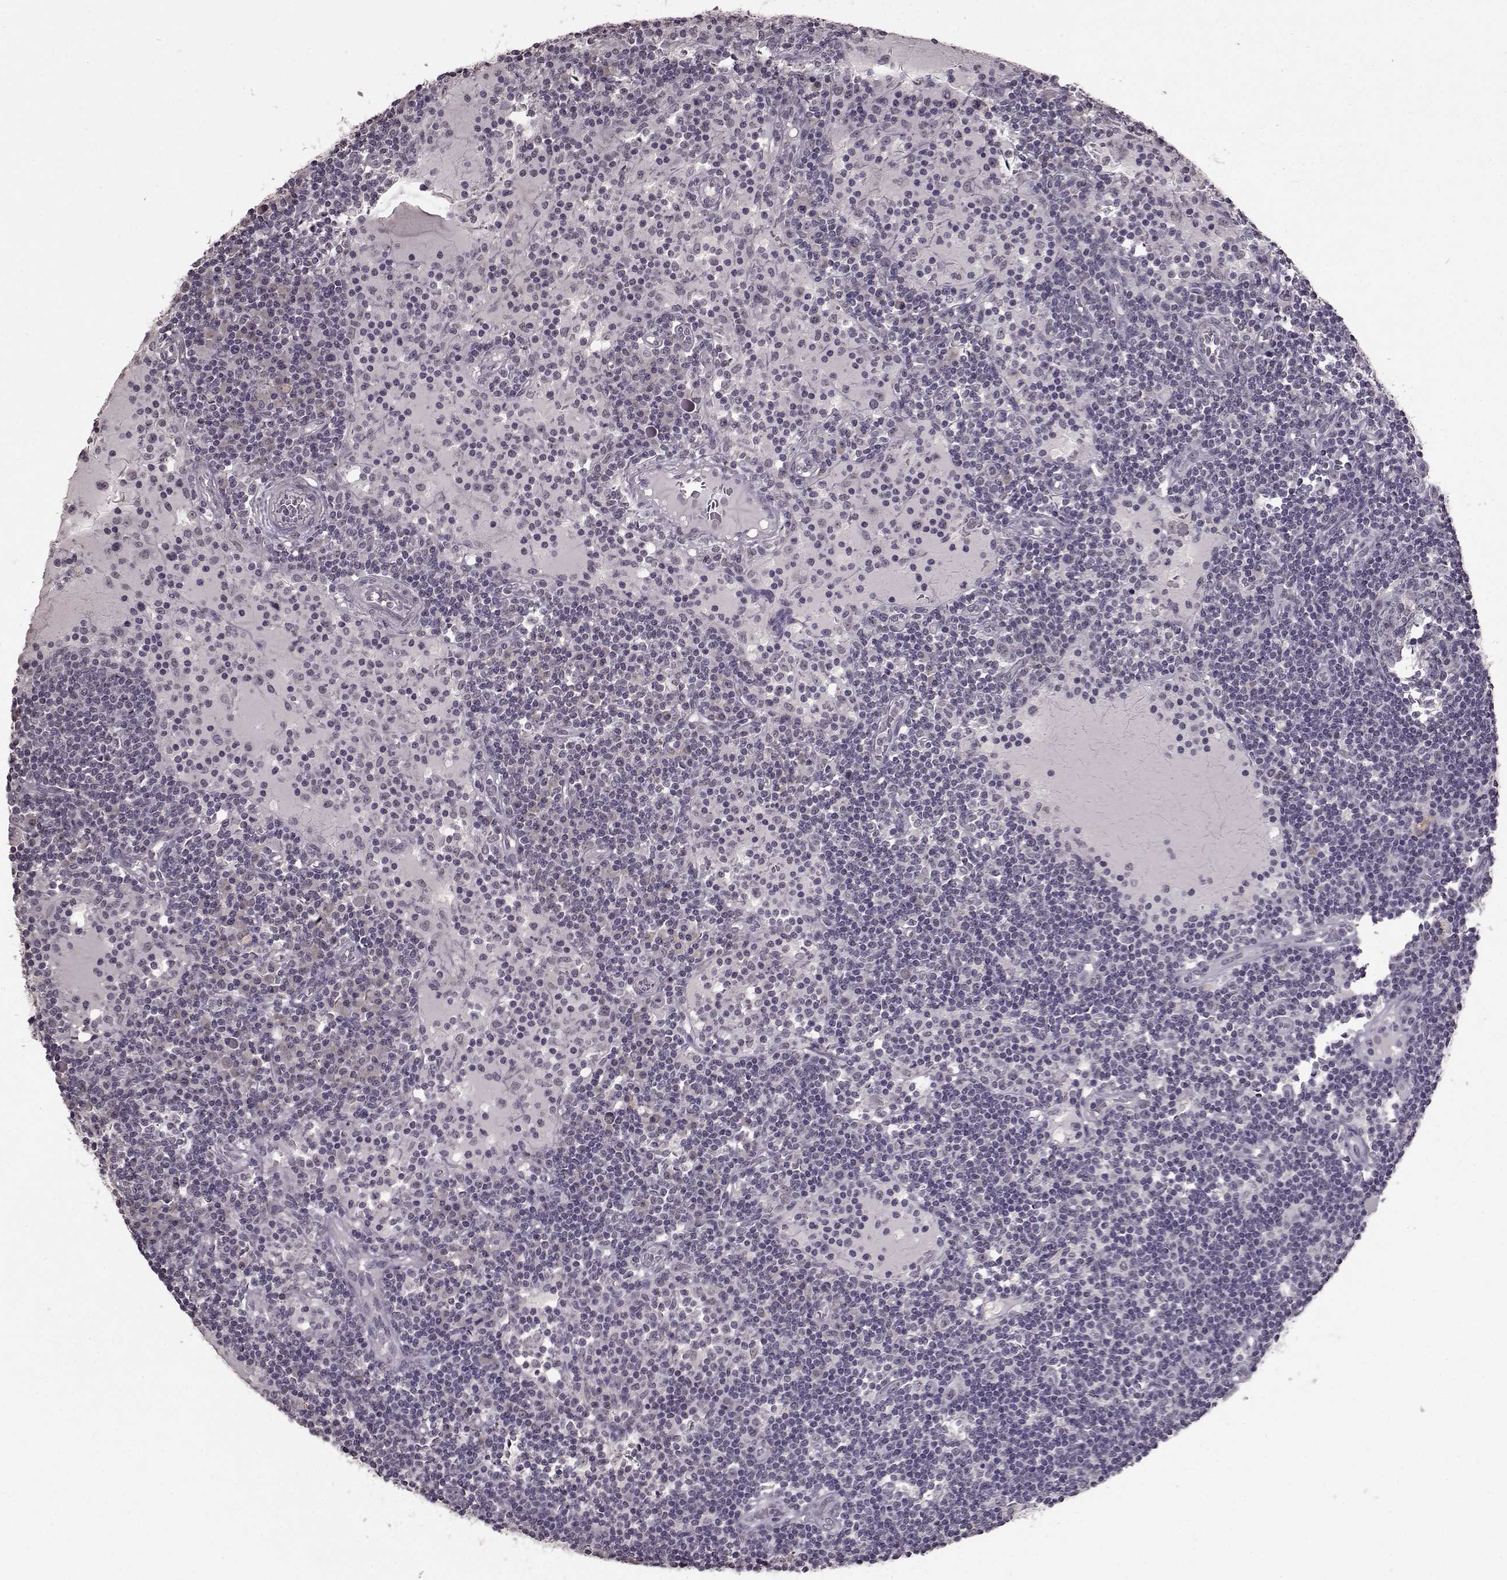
{"staining": {"intensity": "negative", "quantity": "none", "location": "none"}, "tissue": "lymph node", "cell_type": "Germinal center cells", "image_type": "normal", "snomed": [{"axis": "morphology", "description": "Normal tissue, NOS"}, {"axis": "topography", "description": "Lymph node"}], "caption": "The immunohistochemistry (IHC) photomicrograph has no significant positivity in germinal center cells of lymph node. (Immunohistochemistry, brightfield microscopy, high magnification).", "gene": "RP1L1", "patient": {"sex": "female", "age": 72}}